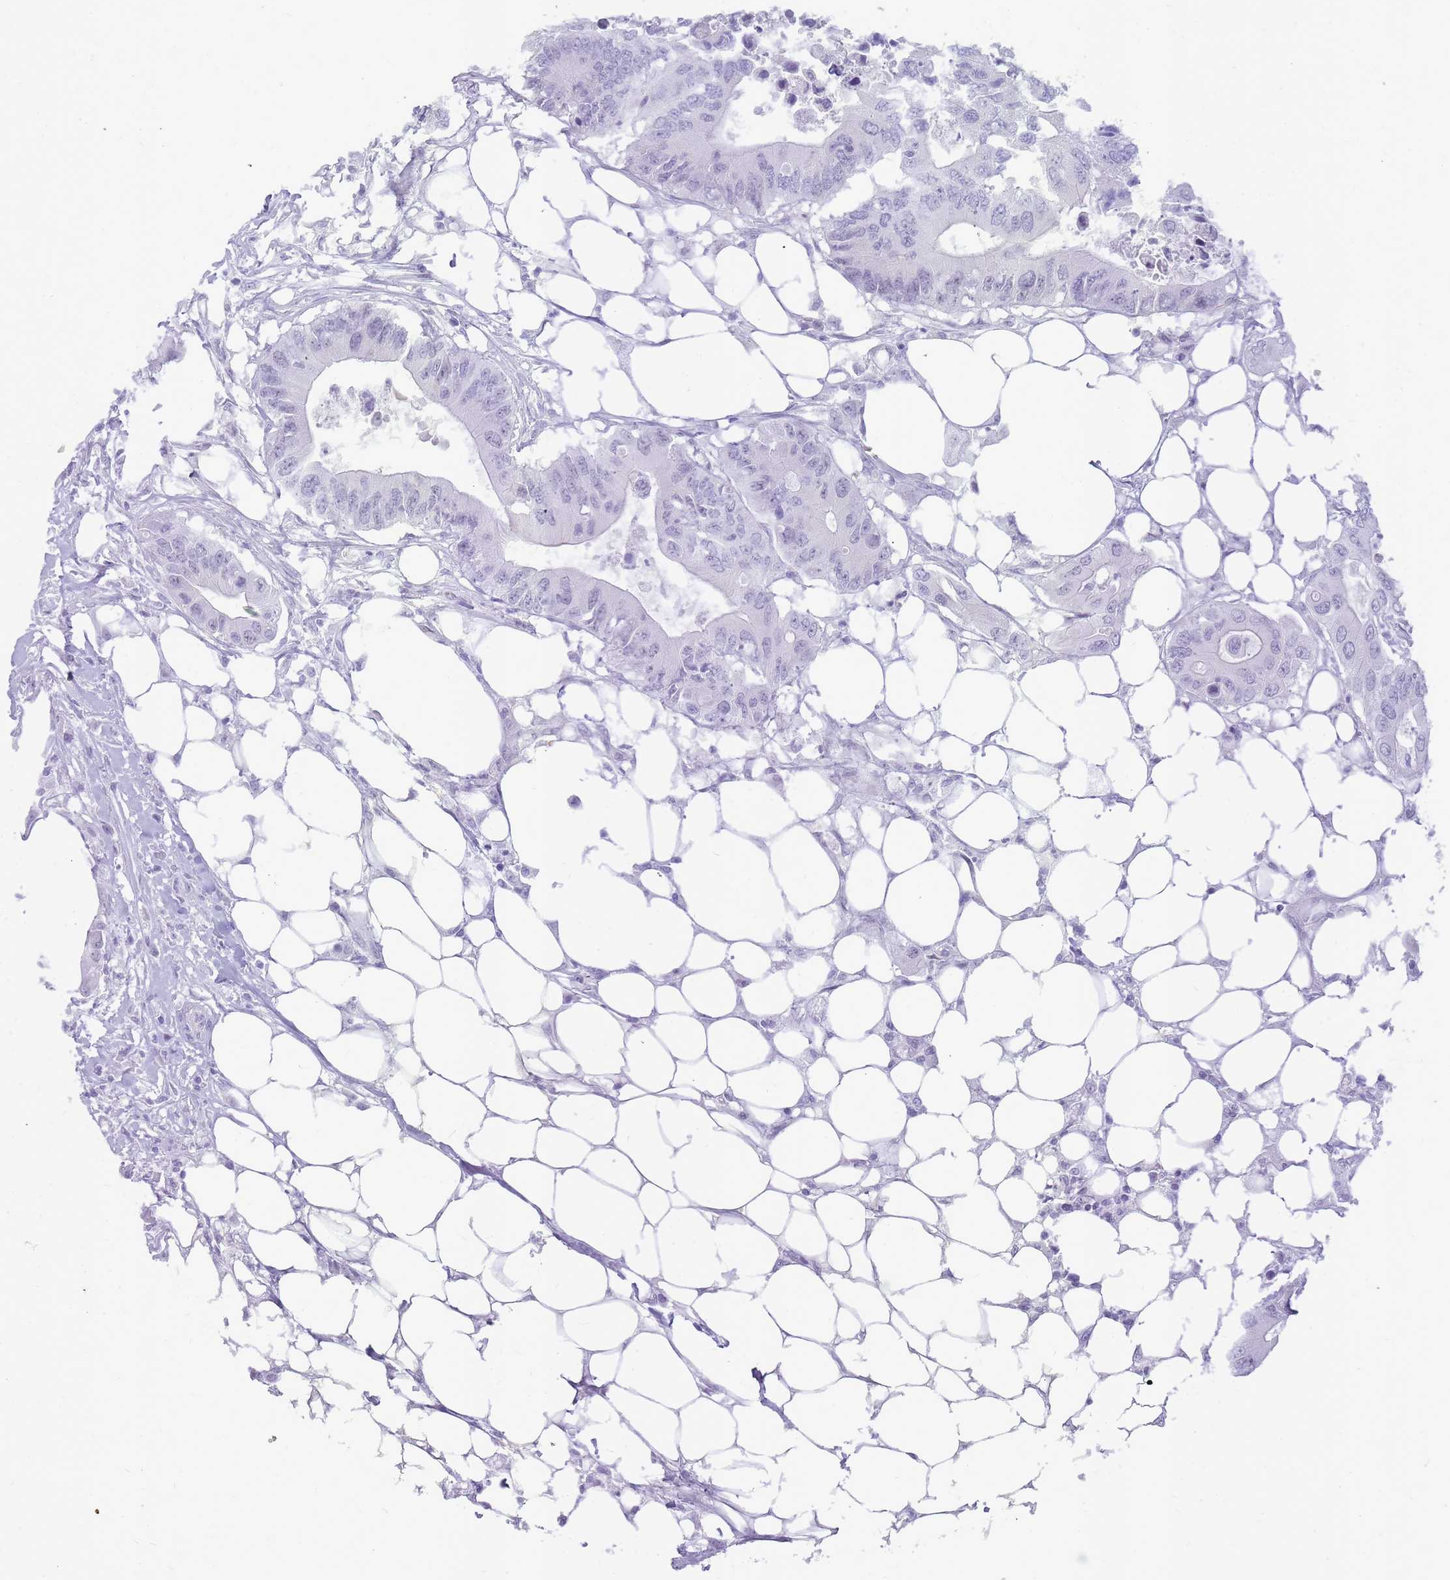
{"staining": {"intensity": "negative", "quantity": "none", "location": "none"}, "tissue": "colorectal cancer", "cell_type": "Tumor cells", "image_type": "cancer", "snomed": [{"axis": "morphology", "description": "Adenocarcinoma, NOS"}, {"axis": "topography", "description": "Colon"}], "caption": "Photomicrograph shows no protein expression in tumor cells of colorectal cancer (adenocarcinoma) tissue.", "gene": "INS", "patient": {"sex": "male", "age": 71}}